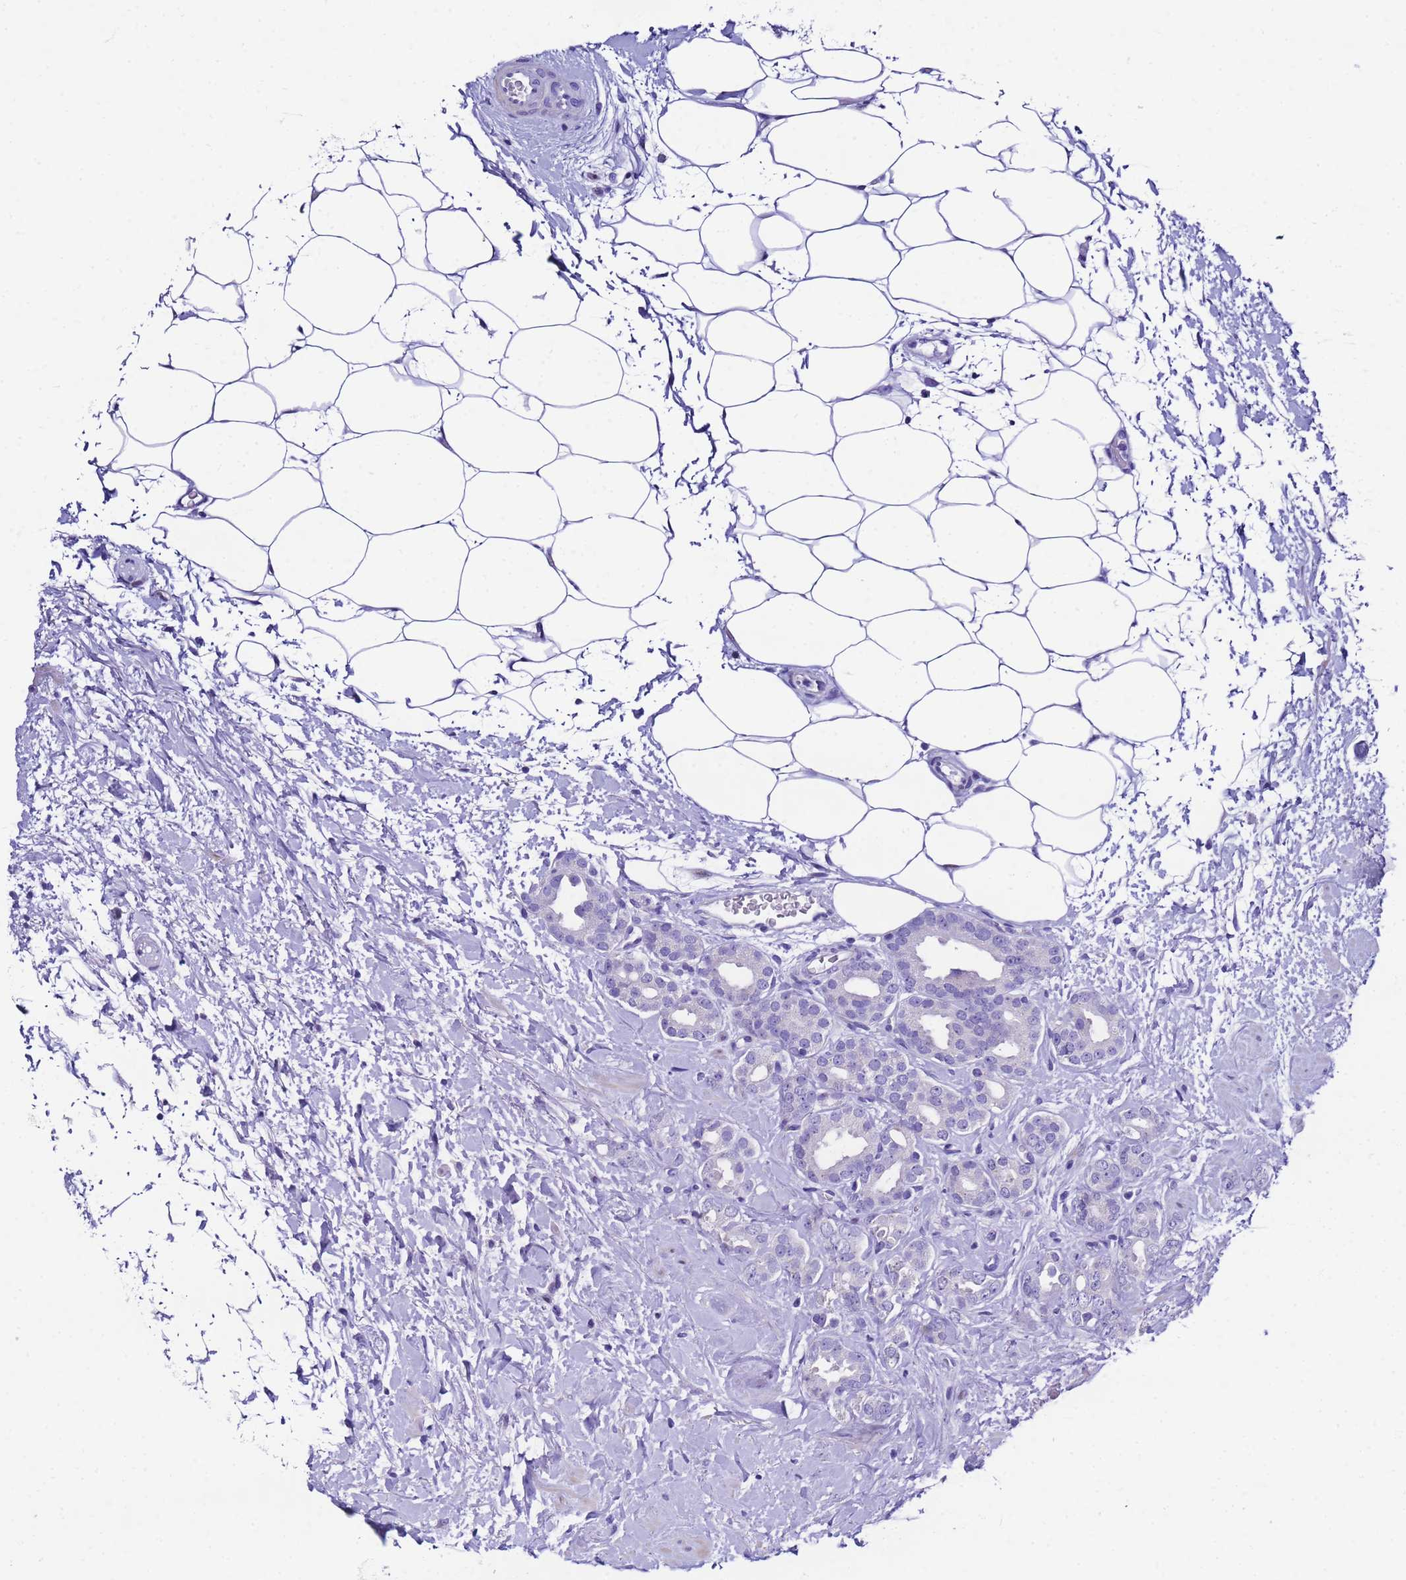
{"staining": {"intensity": "negative", "quantity": "none", "location": "none"}, "tissue": "prostate cancer", "cell_type": "Tumor cells", "image_type": "cancer", "snomed": [{"axis": "morphology", "description": "Adenocarcinoma, High grade"}, {"axis": "topography", "description": "Prostate"}], "caption": "High power microscopy image of an immunohistochemistry (IHC) photomicrograph of prostate cancer, revealing no significant positivity in tumor cells.", "gene": "UGT2B10", "patient": {"sex": "male", "age": 63}}